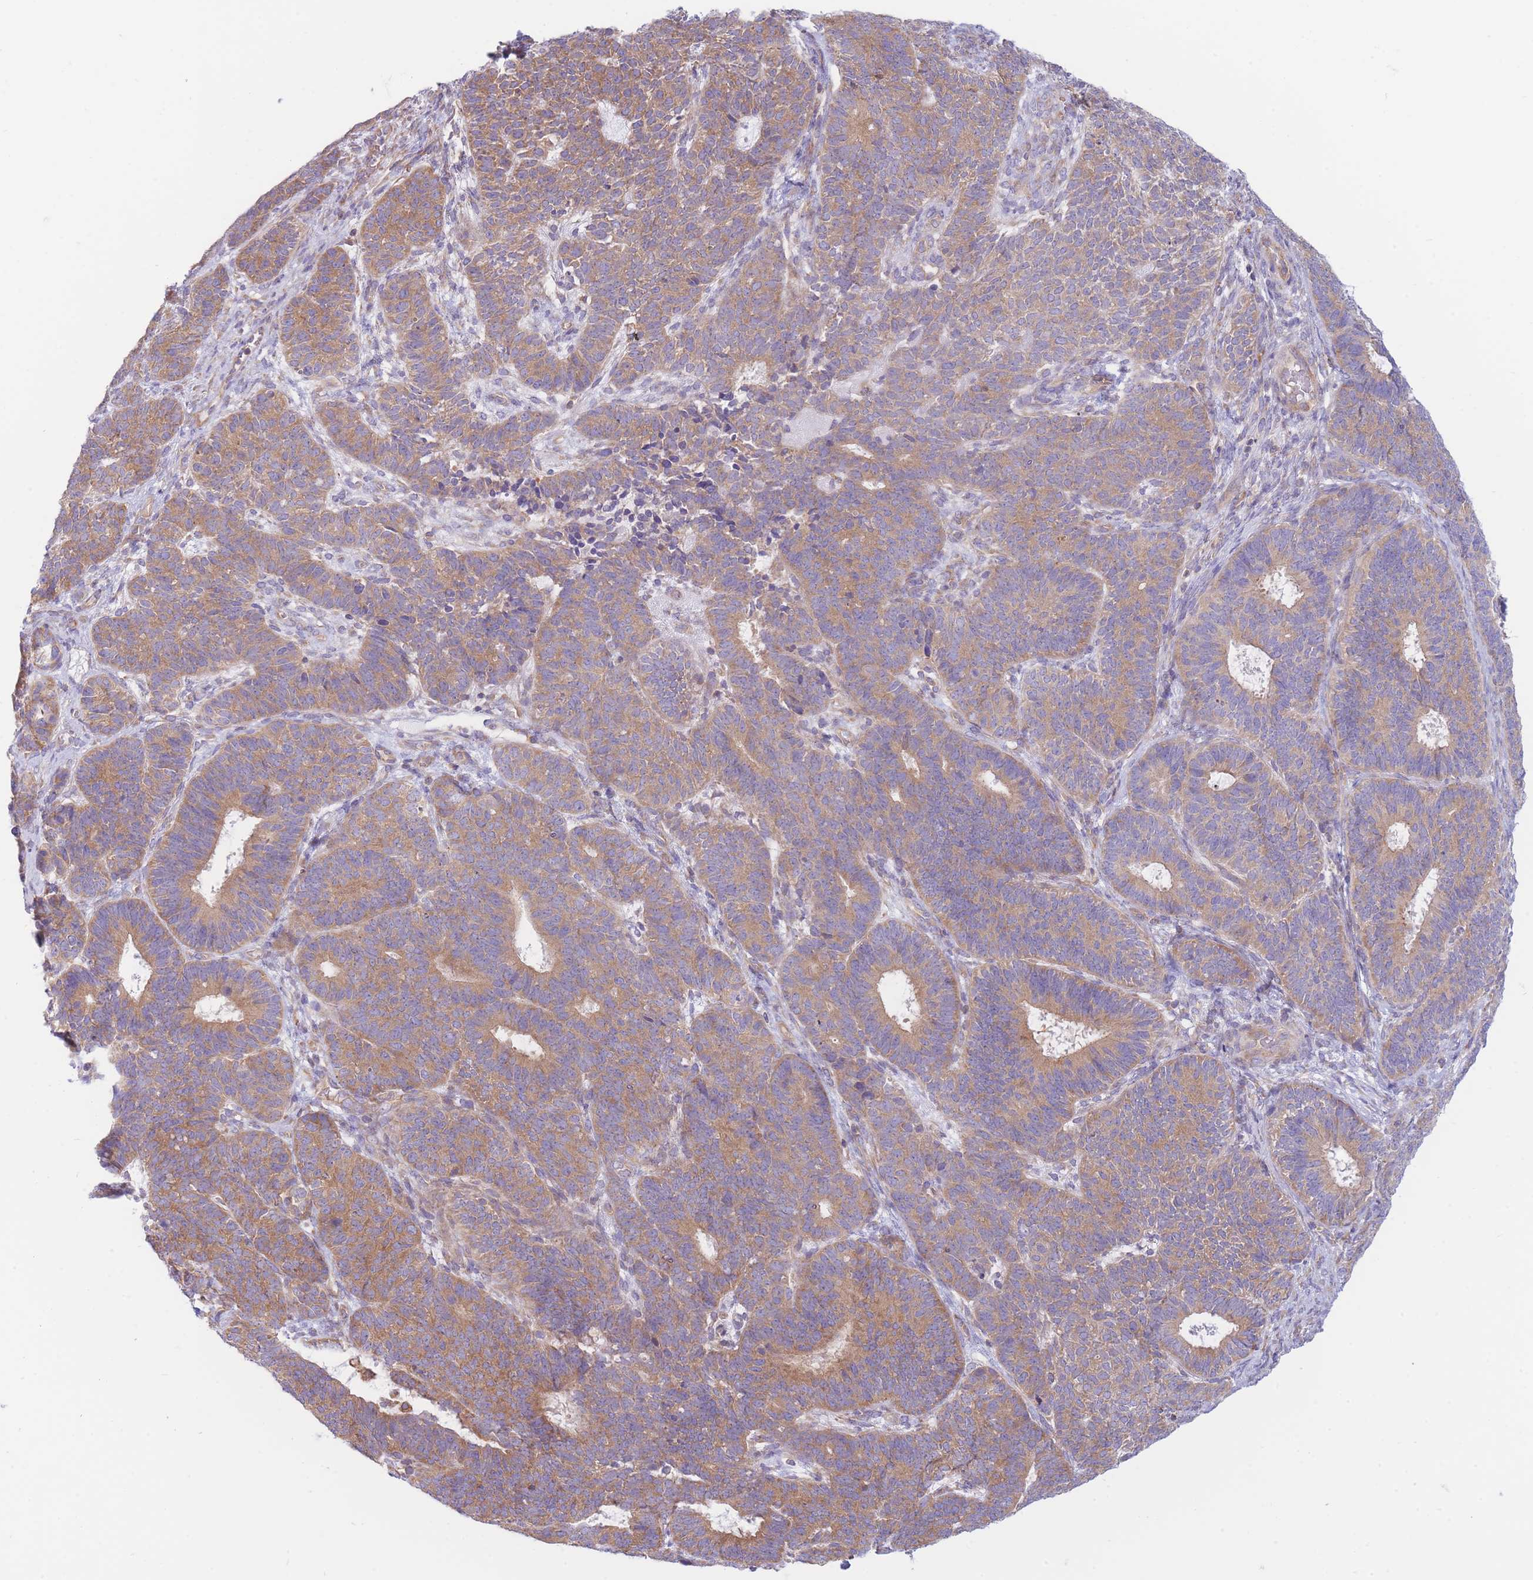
{"staining": {"intensity": "moderate", "quantity": ">75%", "location": "cytoplasmic/membranous"}, "tissue": "endometrial cancer", "cell_type": "Tumor cells", "image_type": "cancer", "snomed": [{"axis": "morphology", "description": "Adenocarcinoma, NOS"}, {"axis": "topography", "description": "Endometrium"}], "caption": "Human endometrial cancer (adenocarcinoma) stained with a brown dye shows moderate cytoplasmic/membranous positive expression in approximately >75% of tumor cells.", "gene": "SH2B2", "patient": {"sex": "female", "age": 70}}